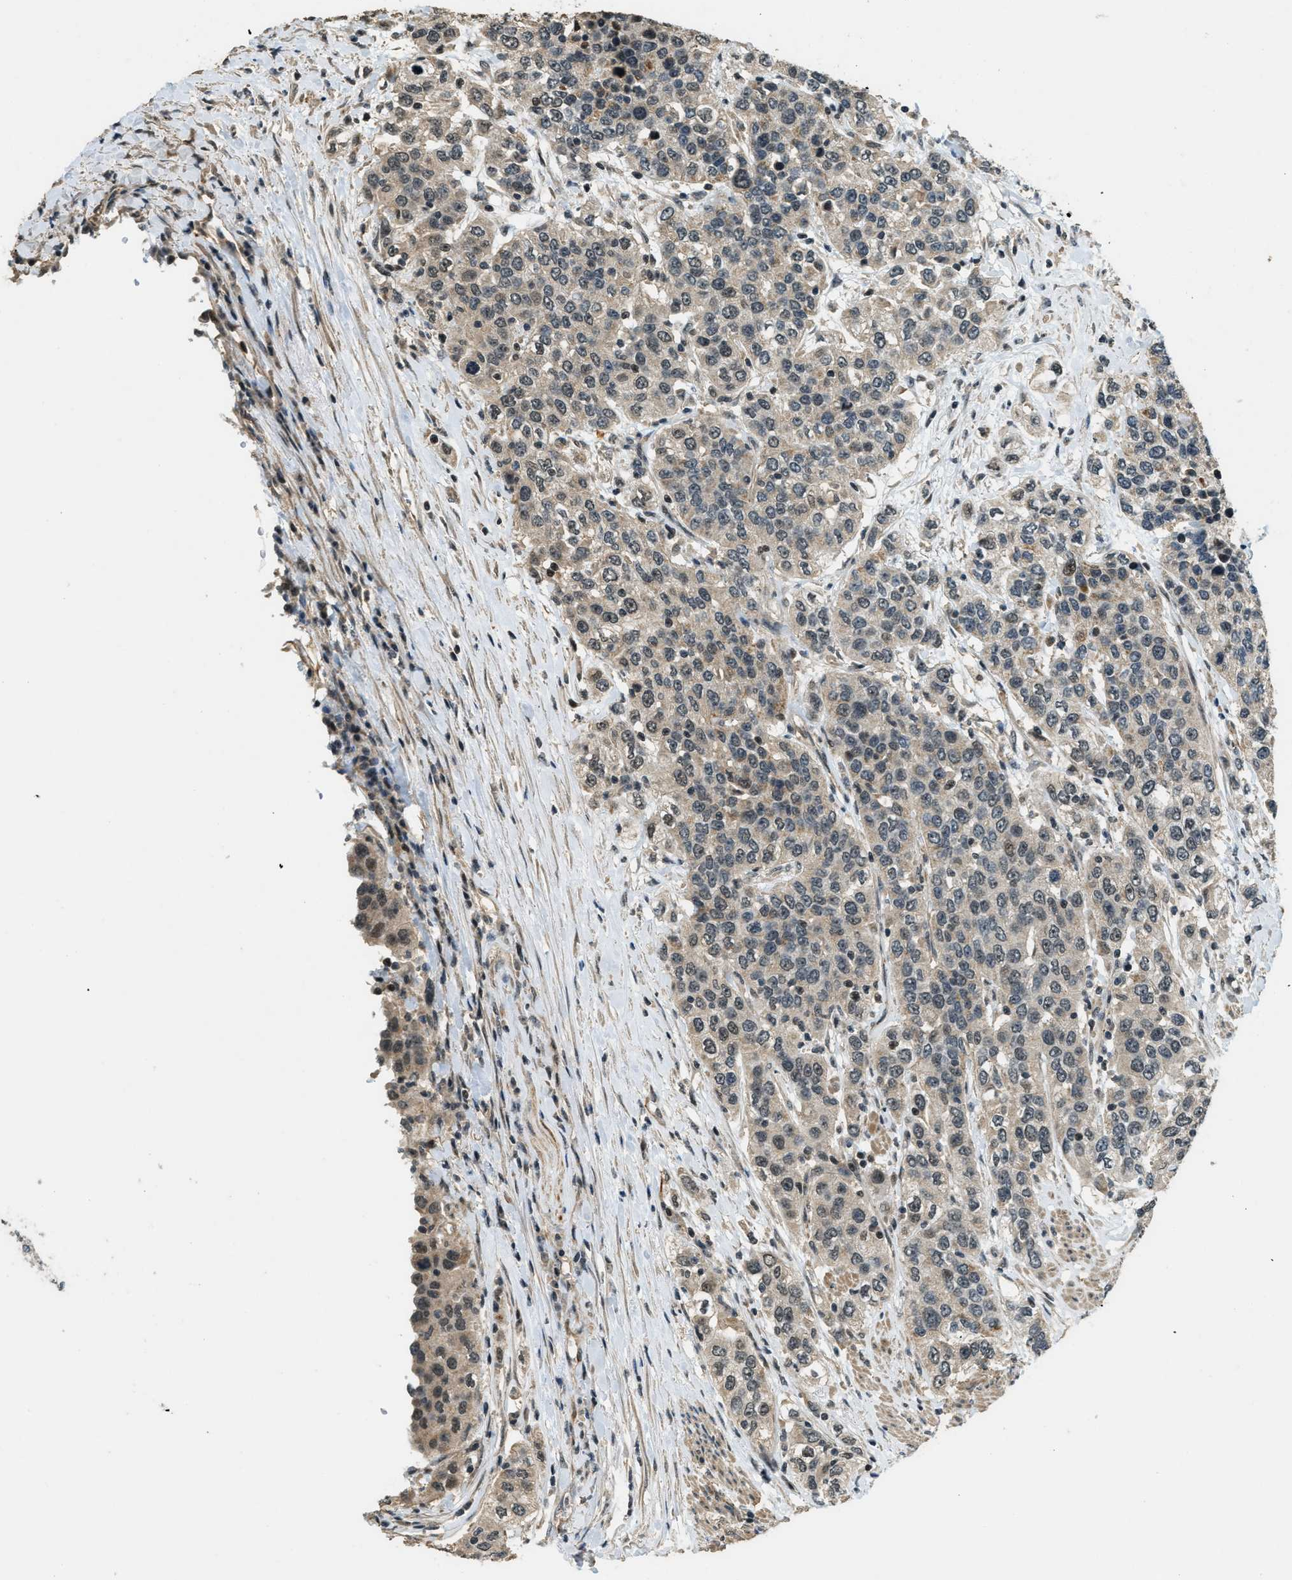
{"staining": {"intensity": "weak", "quantity": "<25%", "location": "cytoplasmic/membranous,nuclear"}, "tissue": "urothelial cancer", "cell_type": "Tumor cells", "image_type": "cancer", "snomed": [{"axis": "morphology", "description": "Urothelial carcinoma, High grade"}, {"axis": "topography", "description": "Urinary bladder"}], "caption": "Urothelial cancer stained for a protein using immunohistochemistry displays no expression tumor cells.", "gene": "MED21", "patient": {"sex": "female", "age": 80}}